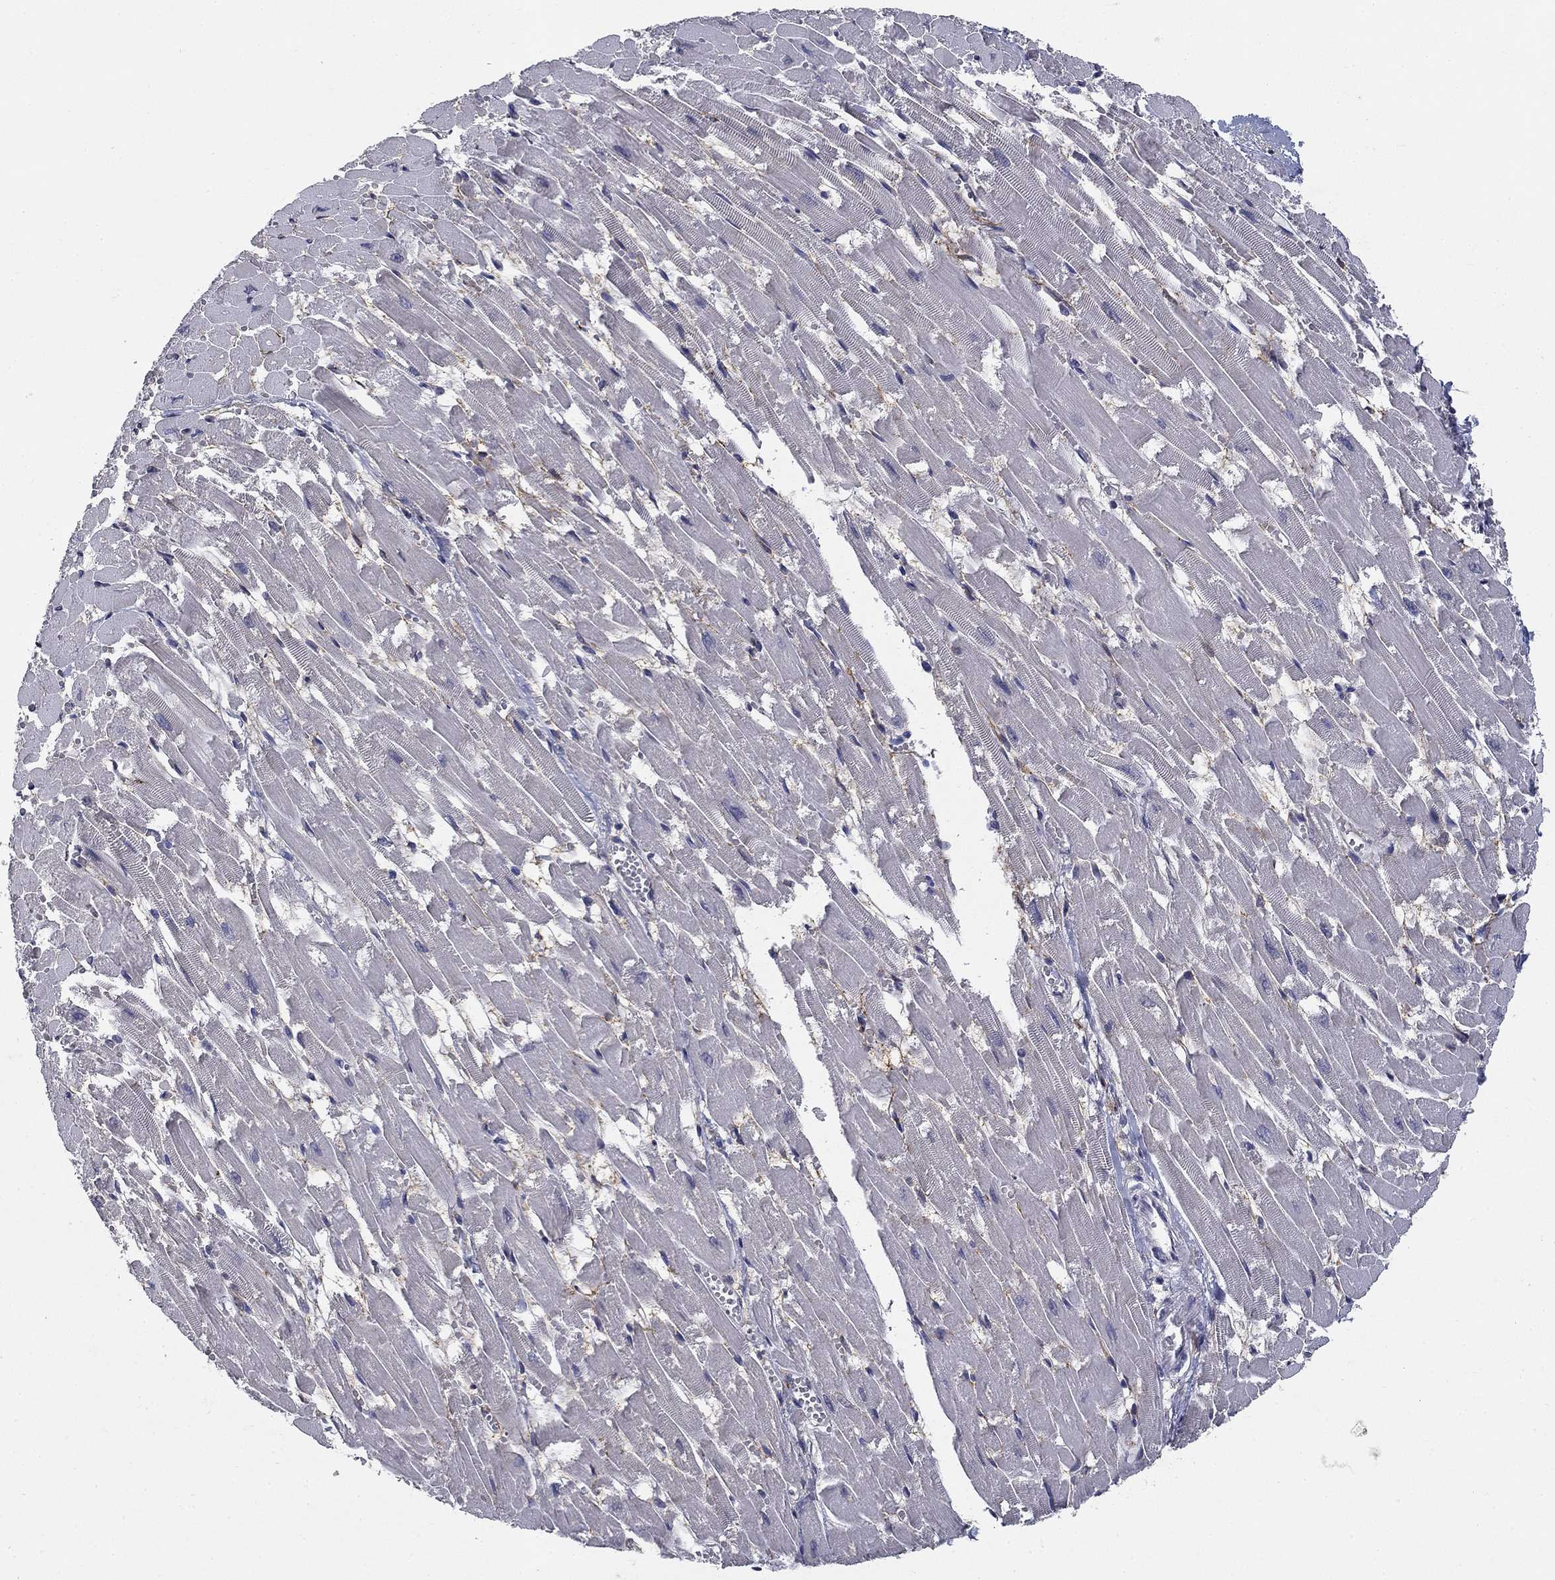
{"staining": {"intensity": "negative", "quantity": "none", "location": "none"}, "tissue": "heart muscle", "cell_type": "Cardiomyocytes", "image_type": "normal", "snomed": [{"axis": "morphology", "description": "Normal tissue, NOS"}, {"axis": "topography", "description": "Heart"}], "caption": "Human heart muscle stained for a protein using immunohistochemistry (IHC) exhibits no positivity in cardiomyocytes.", "gene": "CD274", "patient": {"sex": "female", "age": 52}}